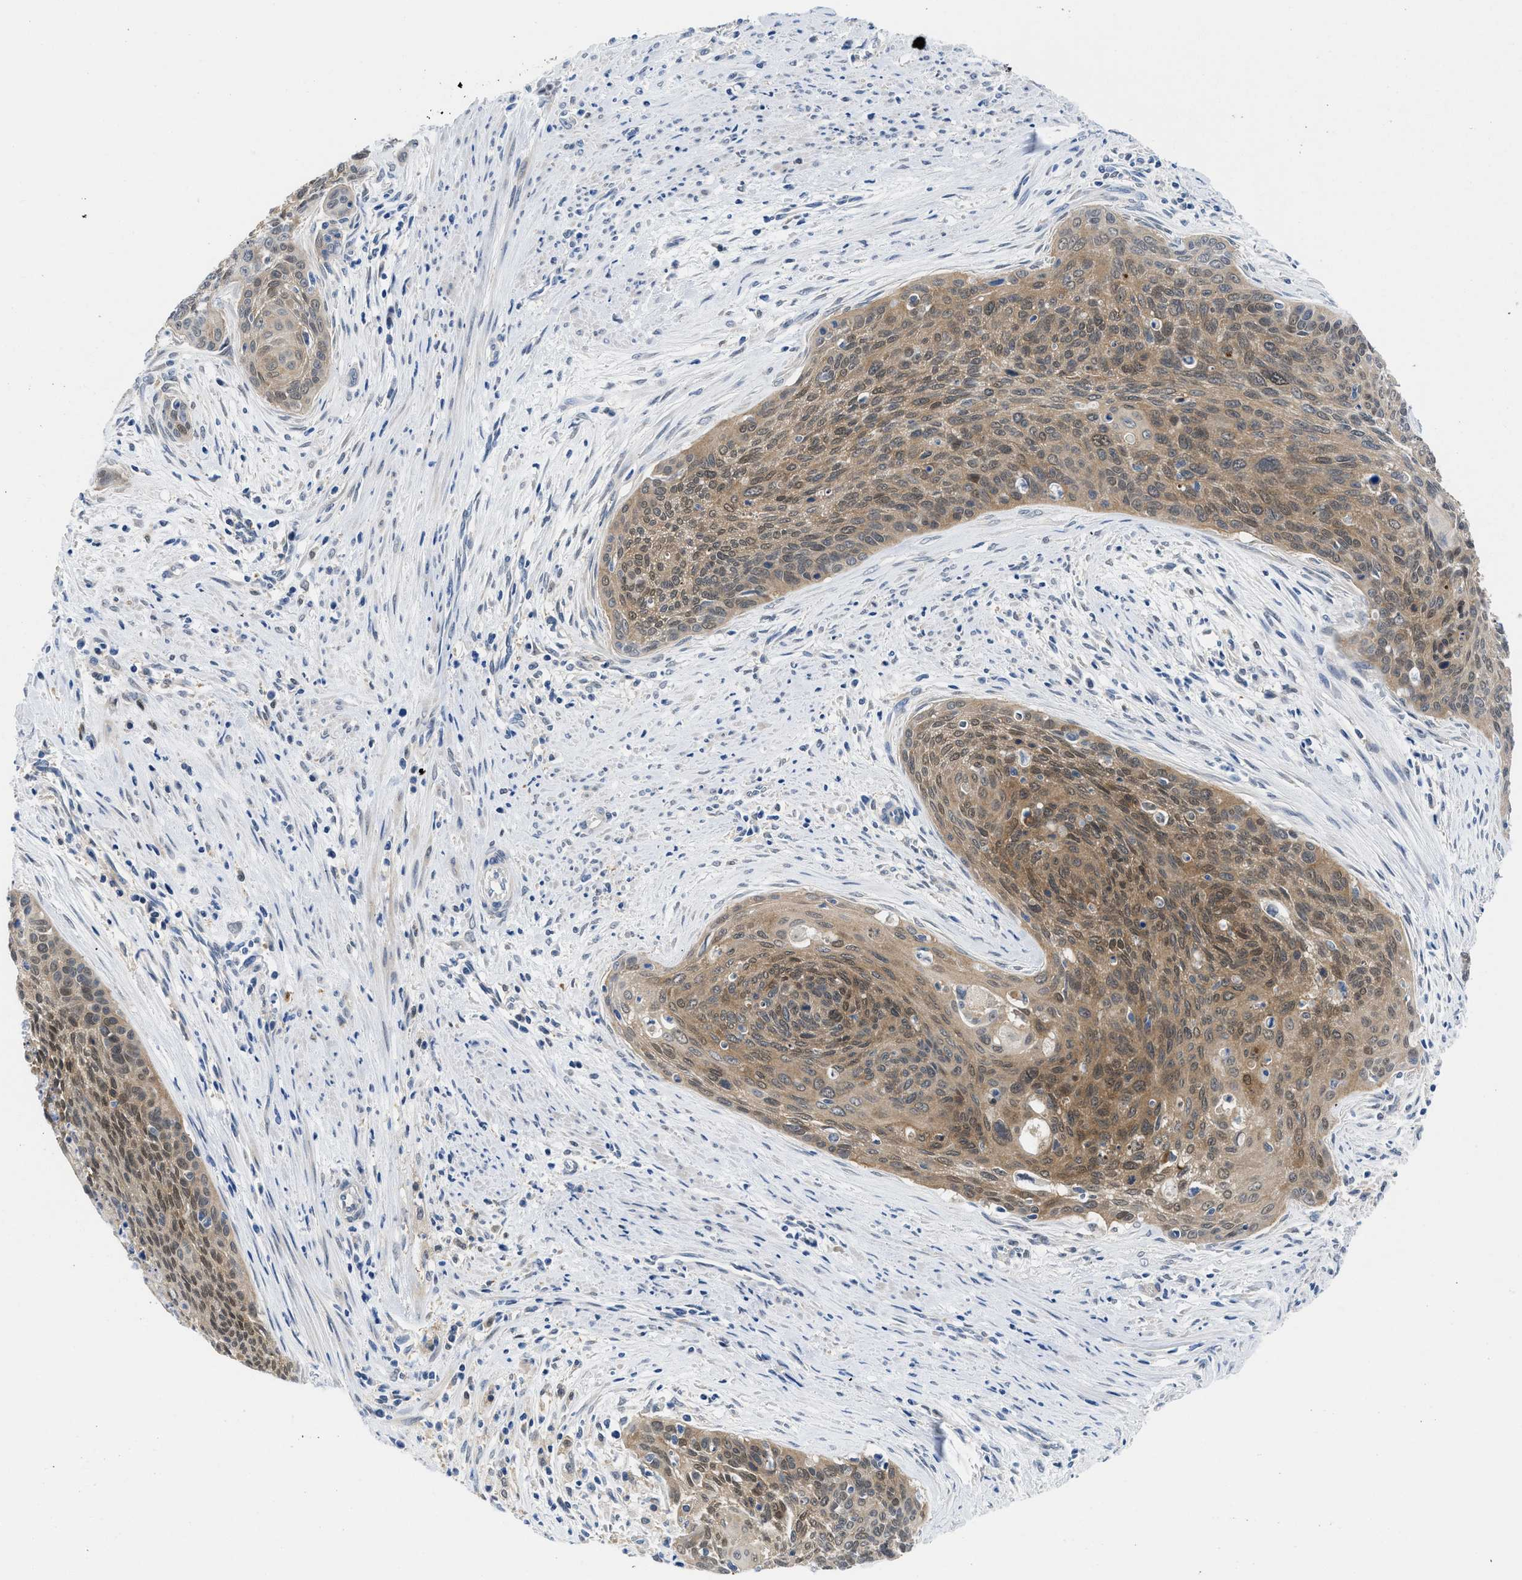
{"staining": {"intensity": "moderate", "quantity": "25%-75%", "location": "cytoplasmic/membranous,nuclear"}, "tissue": "cervical cancer", "cell_type": "Tumor cells", "image_type": "cancer", "snomed": [{"axis": "morphology", "description": "Squamous cell carcinoma, NOS"}, {"axis": "topography", "description": "Cervix"}], "caption": "There is medium levels of moderate cytoplasmic/membranous and nuclear staining in tumor cells of cervical squamous cell carcinoma, as demonstrated by immunohistochemical staining (brown color).", "gene": "CBR1", "patient": {"sex": "female", "age": 55}}